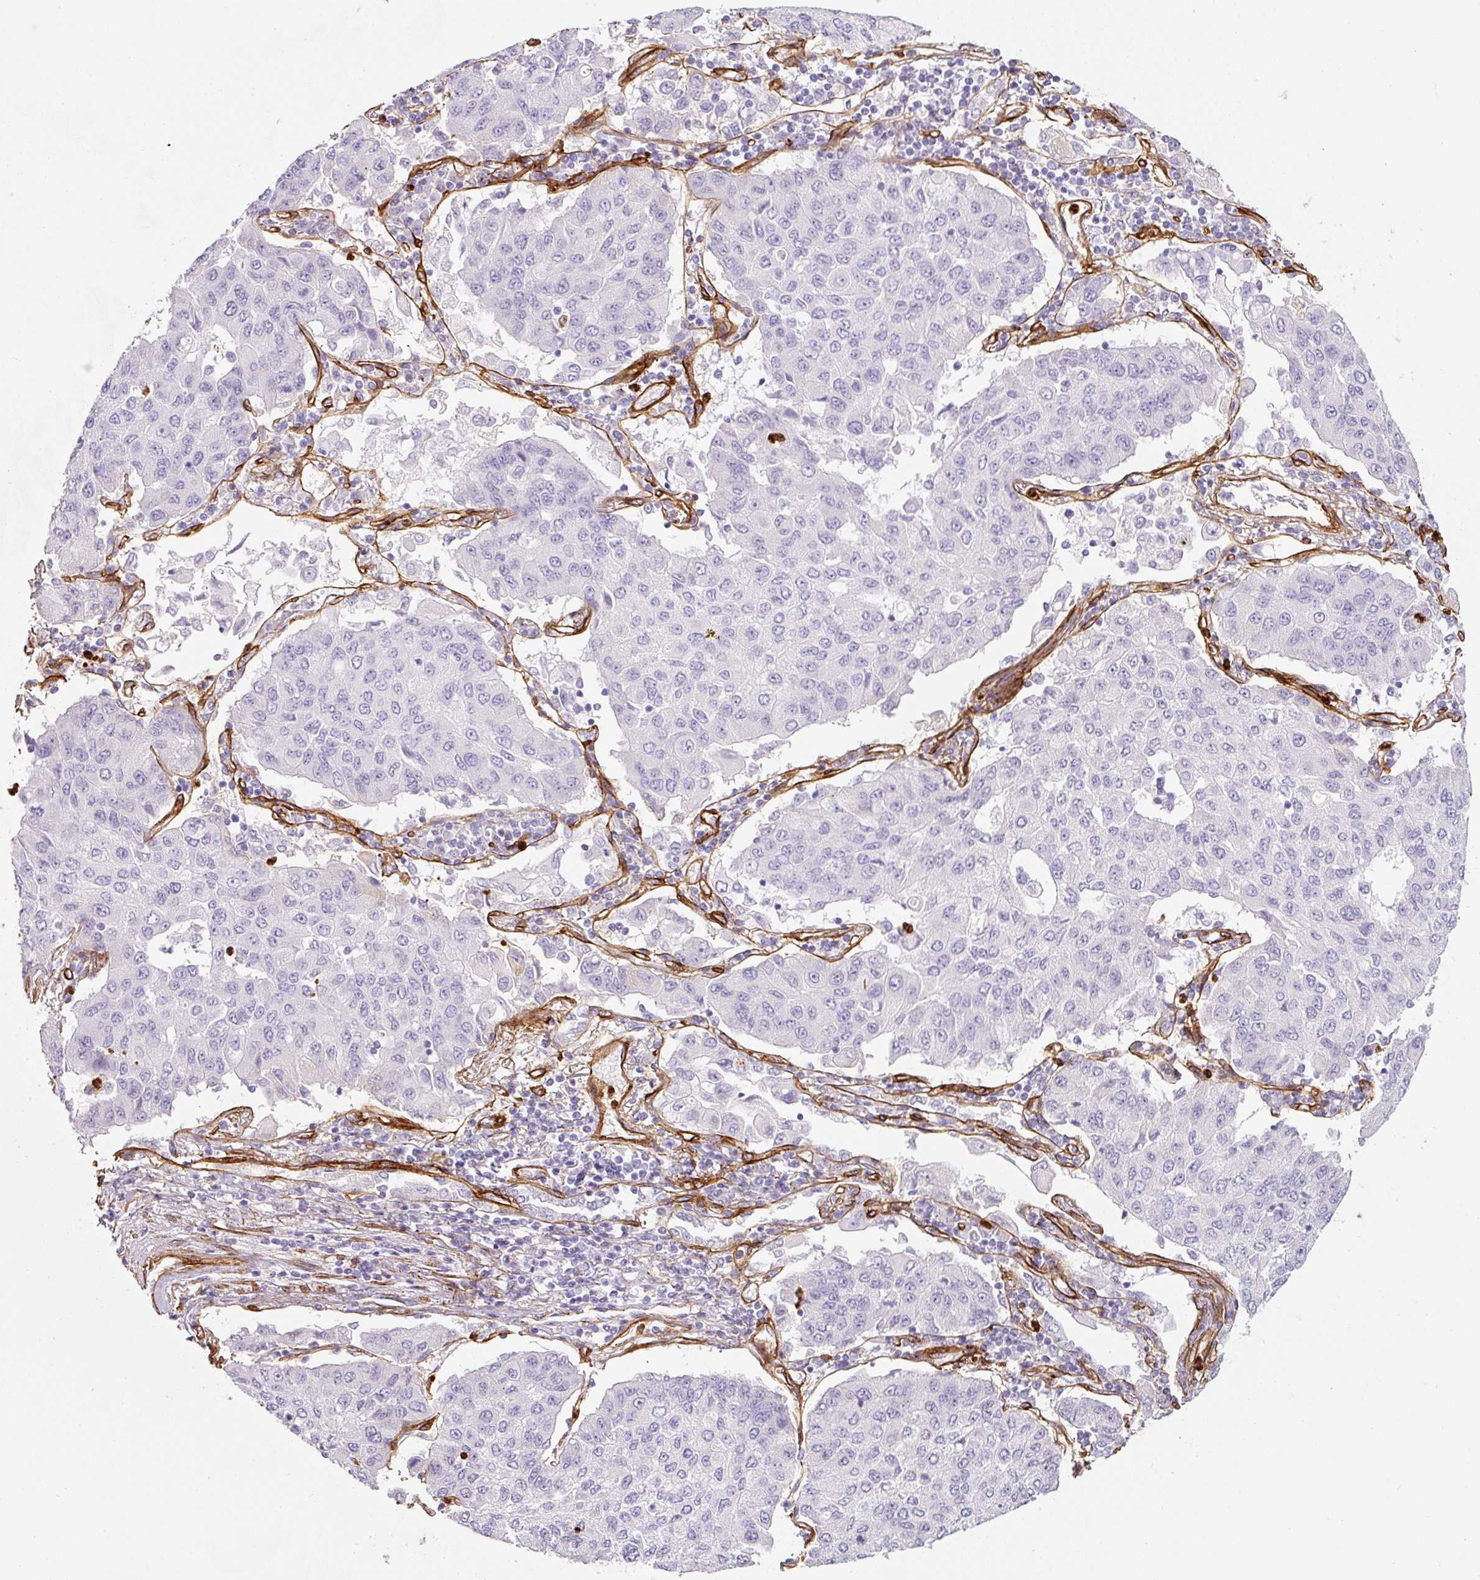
{"staining": {"intensity": "negative", "quantity": "none", "location": "none"}, "tissue": "lung cancer", "cell_type": "Tumor cells", "image_type": "cancer", "snomed": [{"axis": "morphology", "description": "Squamous cell carcinoma, NOS"}, {"axis": "topography", "description": "Lung"}], "caption": "A histopathology image of lung squamous cell carcinoma stained for a protein displays no brown staining in tumor cells.", "gene": "LOXL4", "patient": {"sex": "male", "age": 74}}